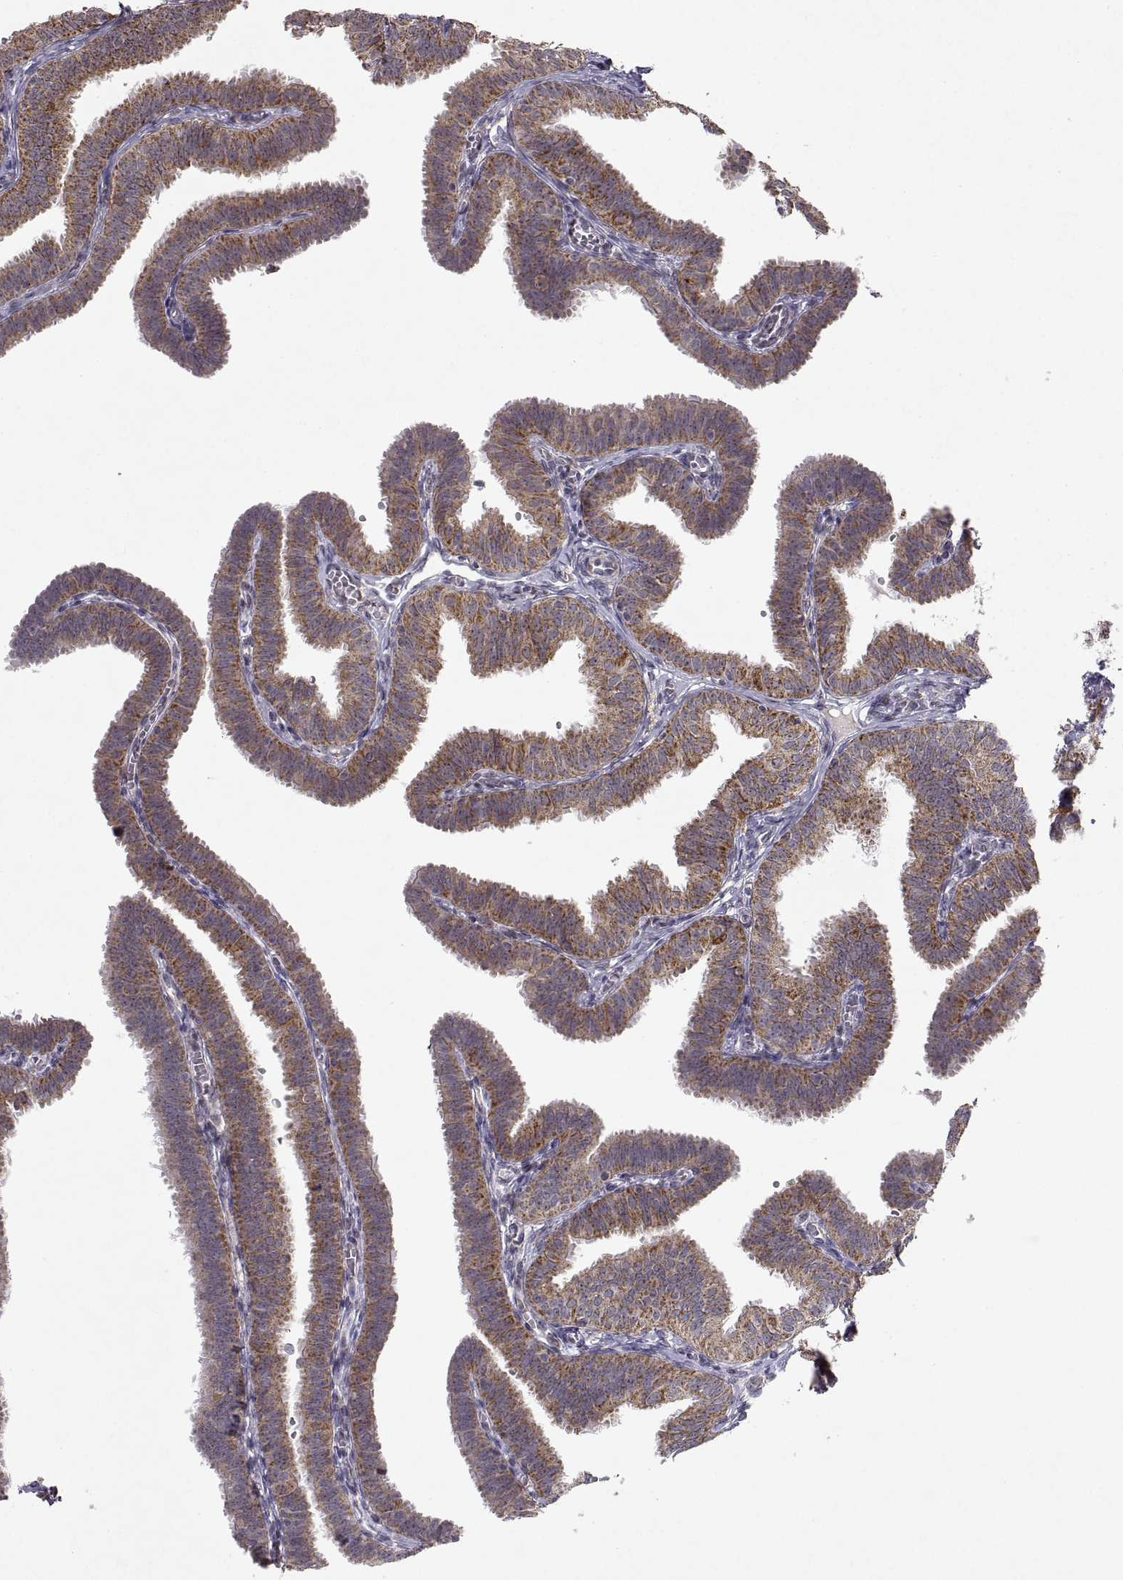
{"staining": {"intensity": "moderate", "quantity": ">75%", "location": "cytoplasmic/membranous"}, "tissue": "fallopian tube", "cell_type": "Glandular cells", "image_type": "normal", "snomed": [{"axis": "morphology", "description": "Normal tissue, NOS"}, {"axis": "topography", "description": "Fallopian tube"}], "caption": "DAB (3,3'-diaminobenzidine) immunohistochemical staining of unremarkable fallopian tube displays moderate cytoplasmic/membranous protein staining in about >75% of glandular cells. (Brightfield microscopy of DAB IHC at high magnification).", "gene": "MANBAL", "patient": {"sex": "female", "age": 25}}